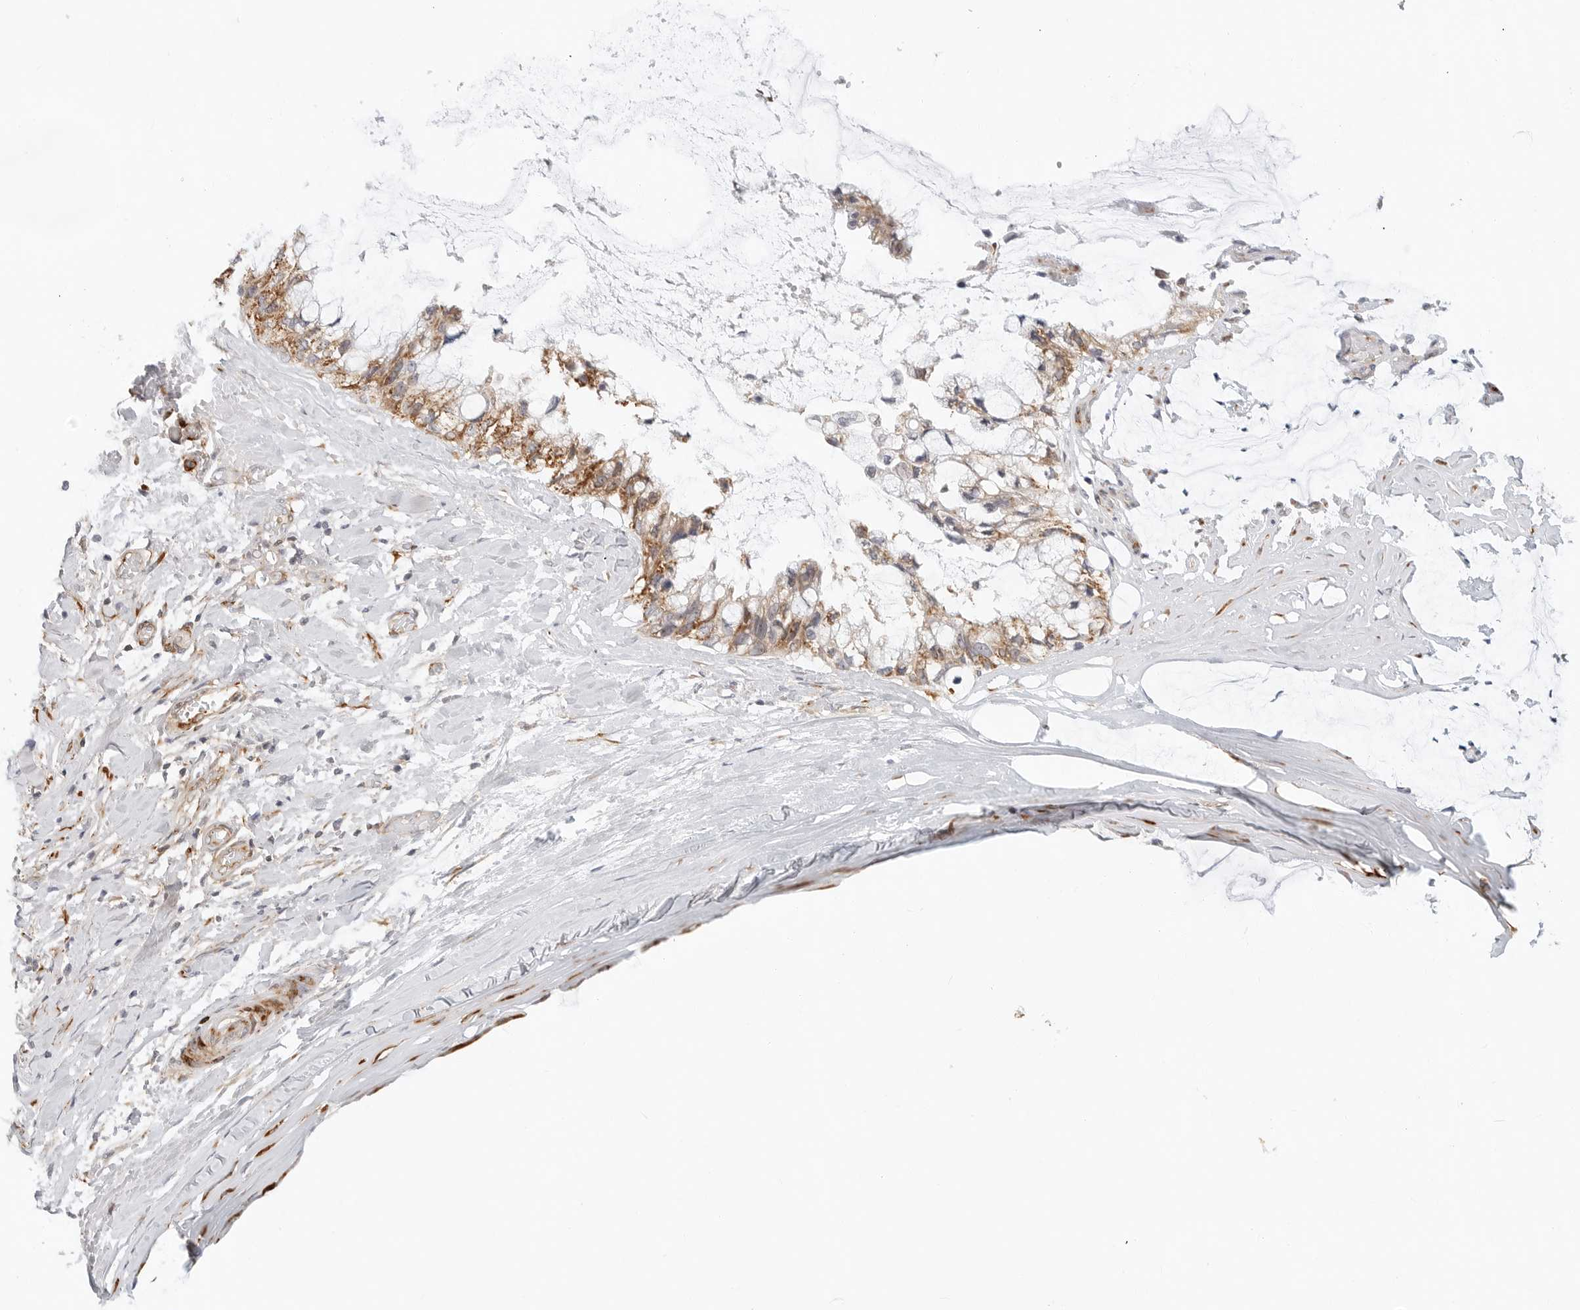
{"staining": {"intensity": "moderate", "quantity": "25%-75%", "location": "cytoplasmic/membranous"}, "tissue": "ovarian cancer", "cell_type": "Tumor cells", "image_type": "cancer", "snomed": [{"axis": "morphology", "description": "Cystadenocarcinoma, mucinous, NOS"}, {"axis": "topography", "description": "Ovary"}], "caption": "Moderate cytoplasmic/membranous expression for a protein is appreciated in approximately 25%-75% of tumor cells of ovarian cancer (mucinous cystadenocarcinoma) using IHC.", "gene": "C1QTNF1", "patient": {"sex": "female", "age": 39}}